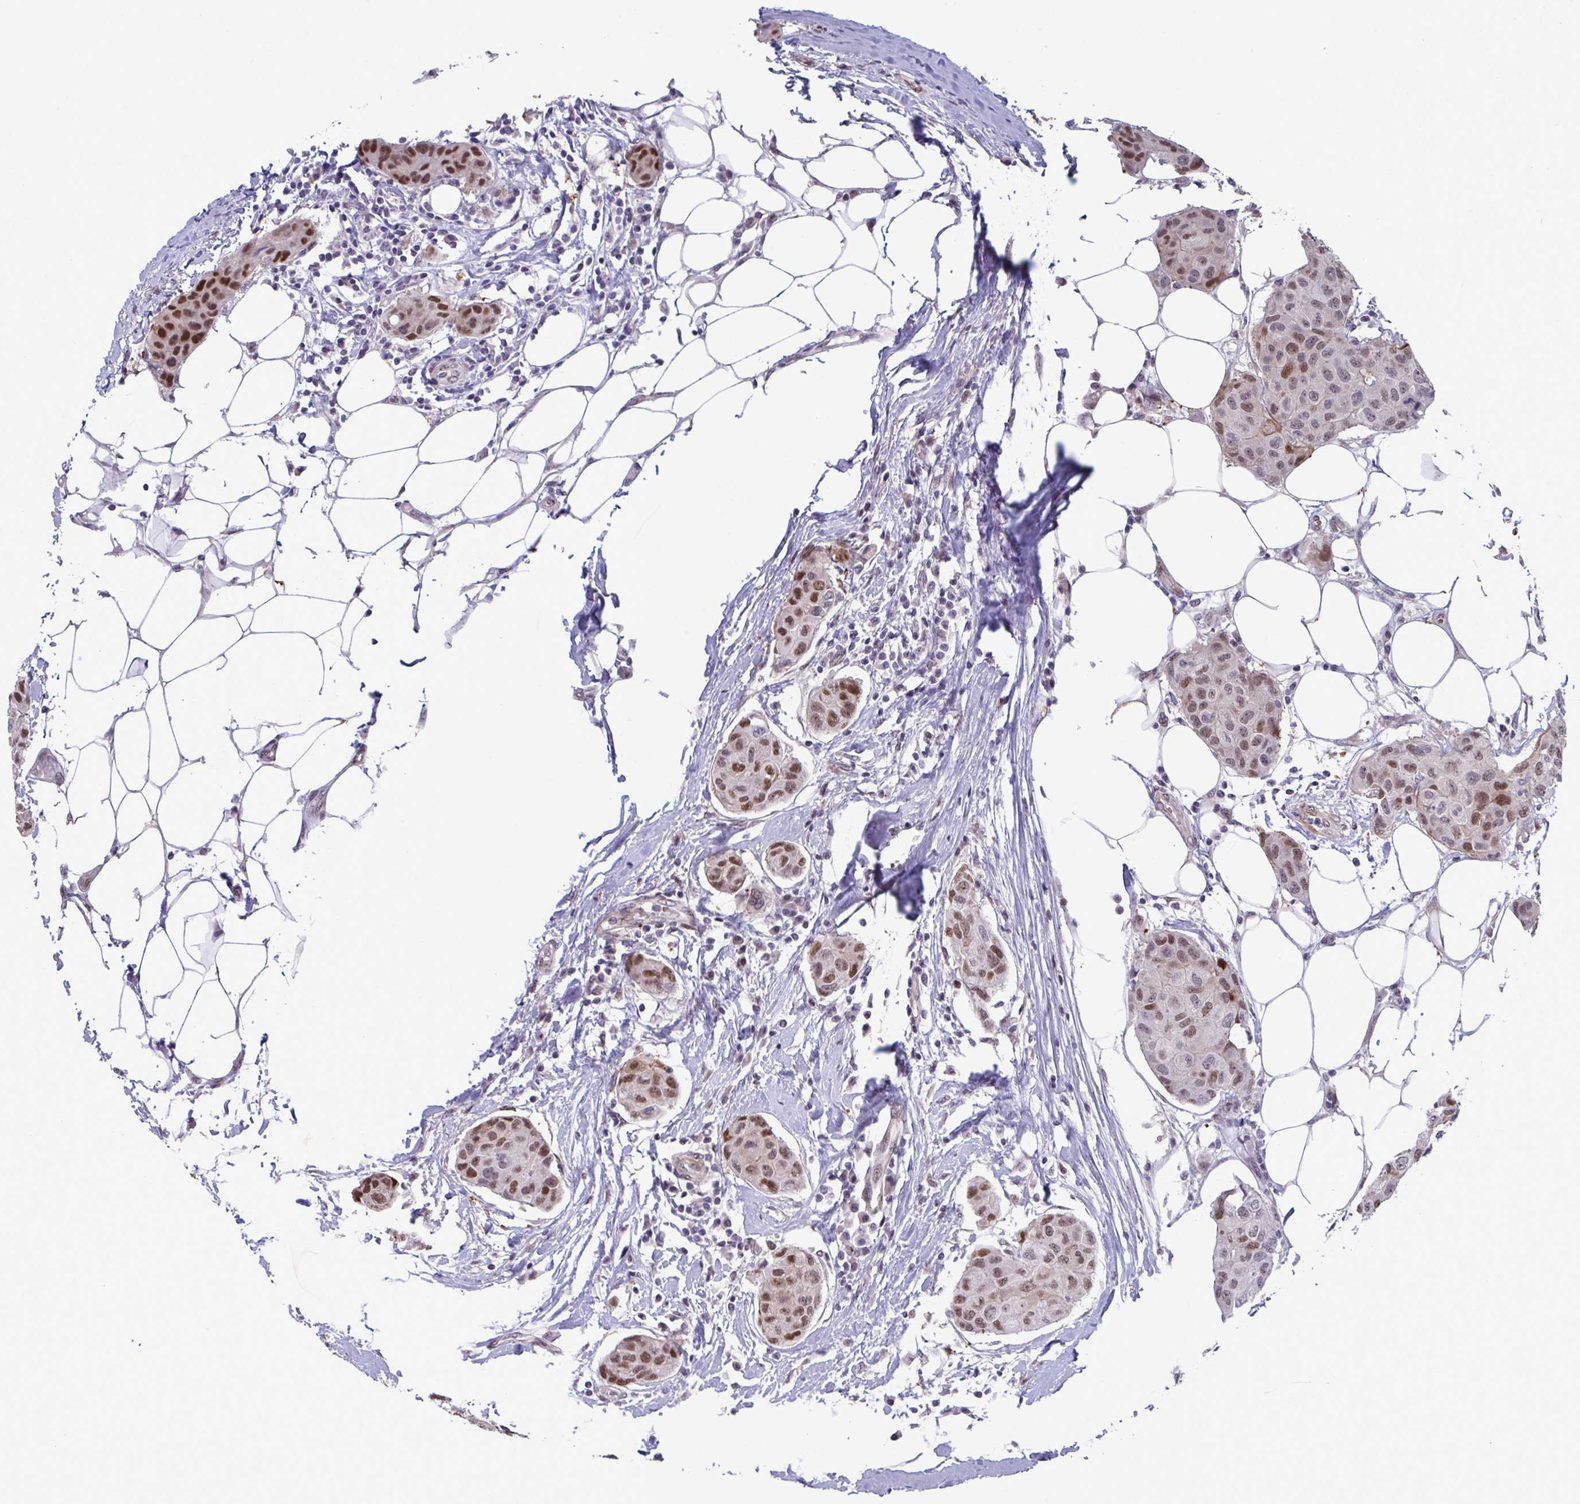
{"staining": {"intensity": "moderate", "quantity": ">75%", "location": "nuclear"}, "tissue": "breast cancer", "cell_type": "Tumor cells", "image_type": "cancer", "snomed": [{"axis": "morphology", "description": "Duct carcinoma"}, {"axis": "topography", "description": "Breast"}, {"axis": "topography", "description": "Lymph node"}], "caption": "Immunohistochemical staining of breast cancer displays medium levels of moderate nuclear protein positivity in about >75% of tumor cells.", "gene": "PELI2", "patient": {"sex": "female", "age": 80}}